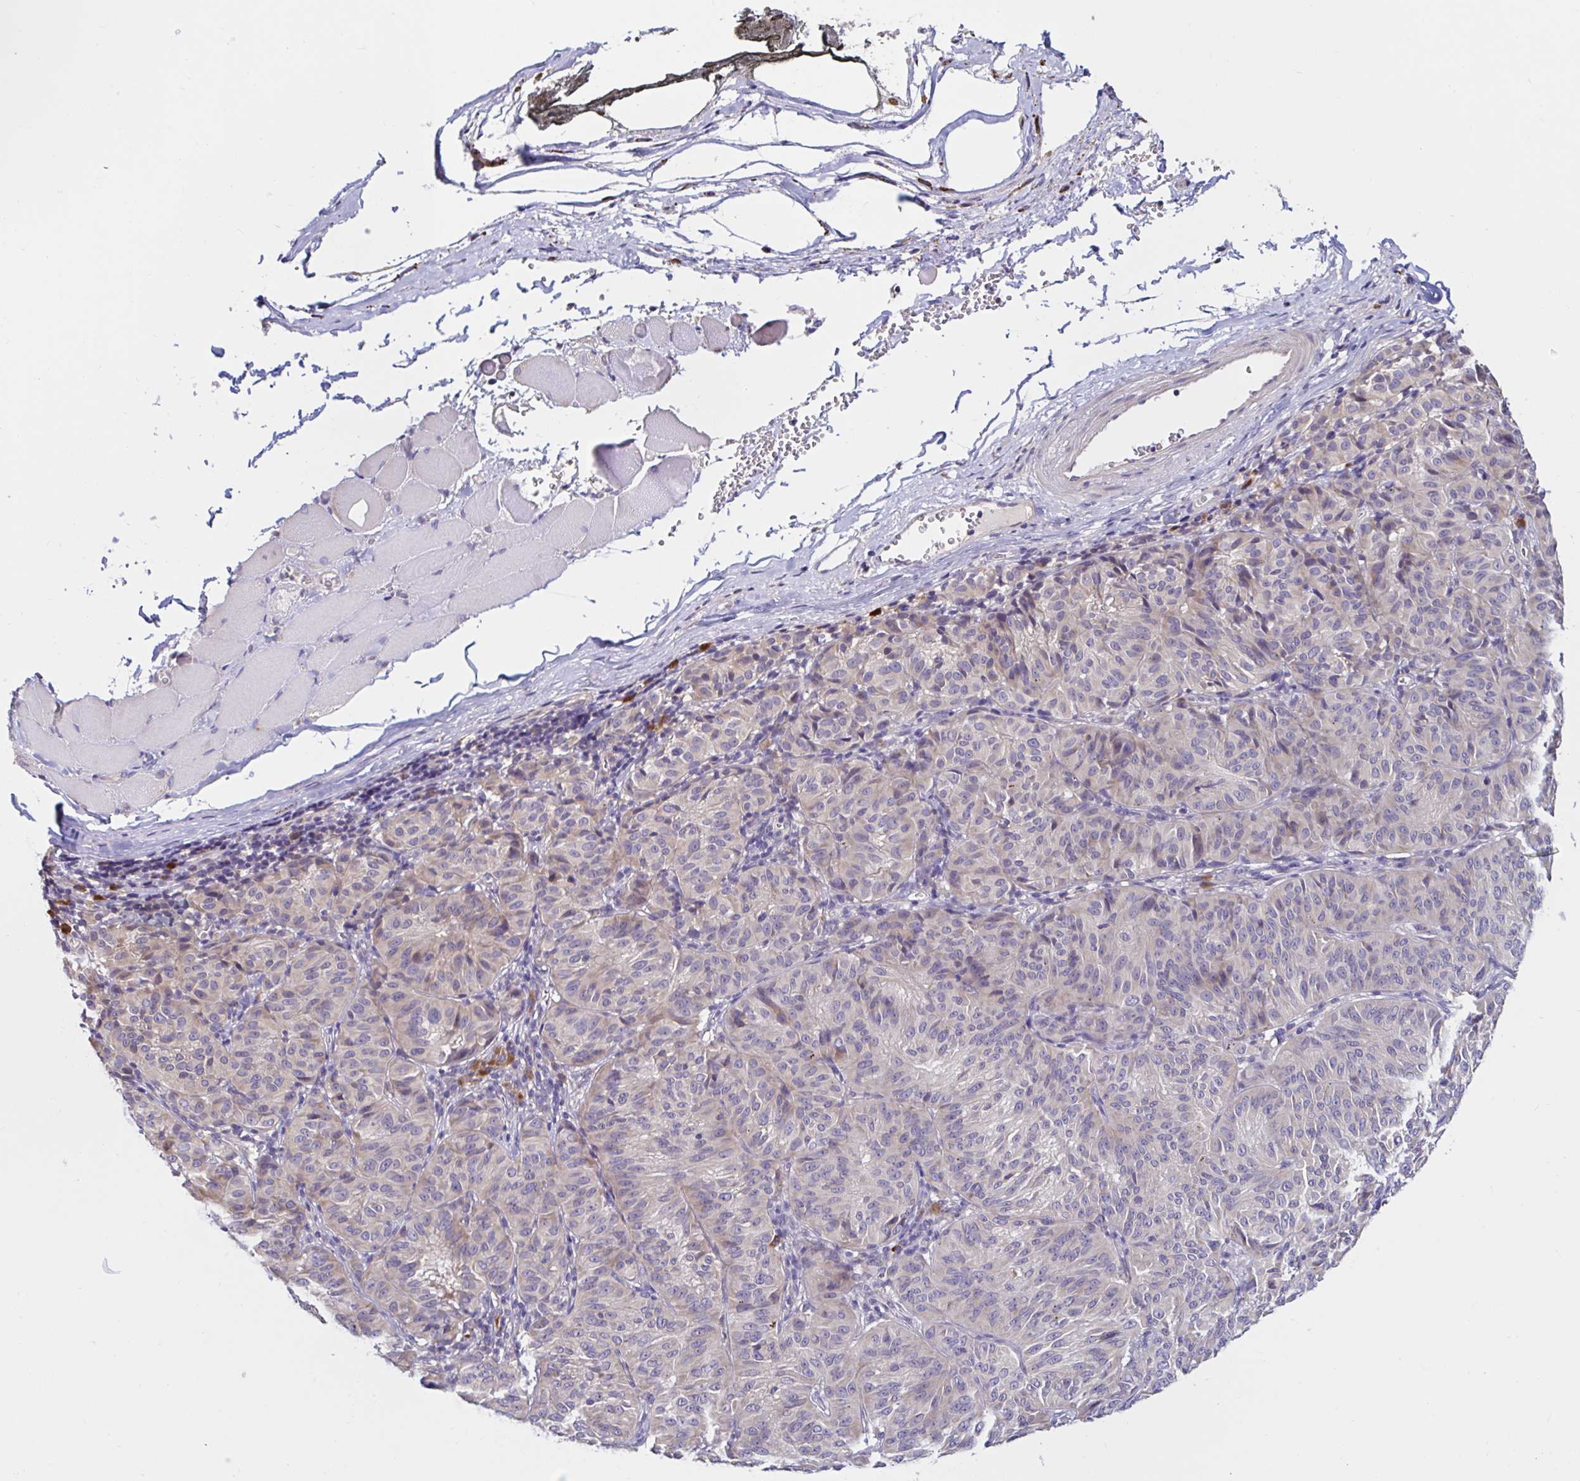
{"staining": {"intensity": "weak", "quantity": "<25%", "location": "cytoplasmic/membranous"}, "tissue": "melanoma", "cell_type": "Tumor cells", "image_type": "cancer", "snomed": [{"axis": "morphology", "description": "Malignant melanoma, NOS"}, {"axis": "topography", "description": "Skin"}], "caption": "Protein analysis of melanoma shows no significant positivity in tumor cells.", "gene": "VSIG2", "patient": {"sex": "female", "age": 72}}